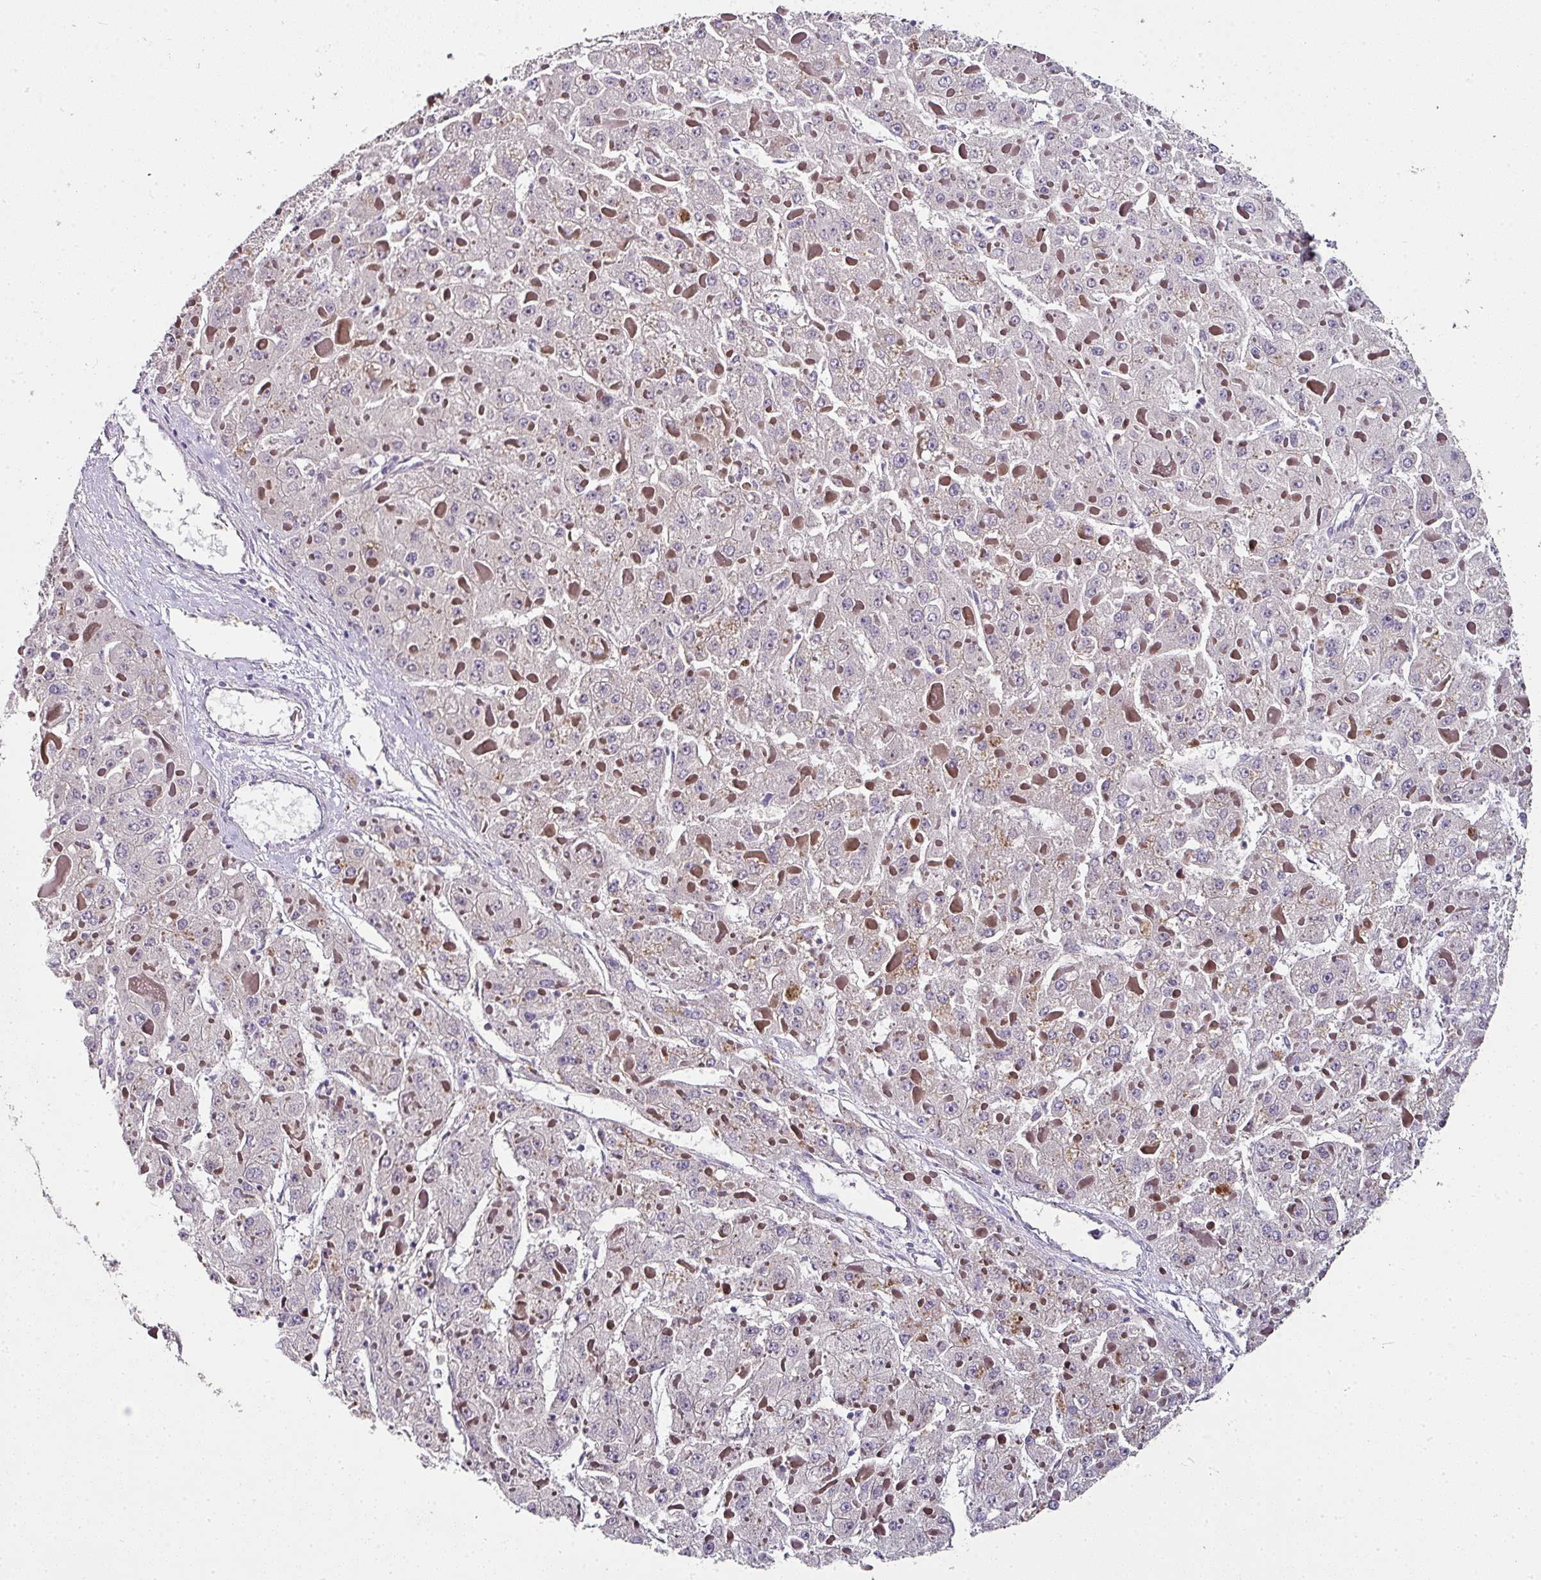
{"staining": {"intensity": "negative", "quantity": "none", "location": "none"}, "tissue": "liver cancer", "cell_type": "Tumor cells", "image_type": "cancer", "snomed": [{"axis": "morphology", "description": "Carcinoma, Hepatocellular, NOS"}, {"axis": "topography", "description": "Liver"}], "caption": "Immunohistochemistry histopathology image of neoplastic tissue: human liver cancer stained with DAB shows no significant protein expression in tumor cells.", "gene": "SKIC2", "patient": {"sex": "female", "age": 73}}